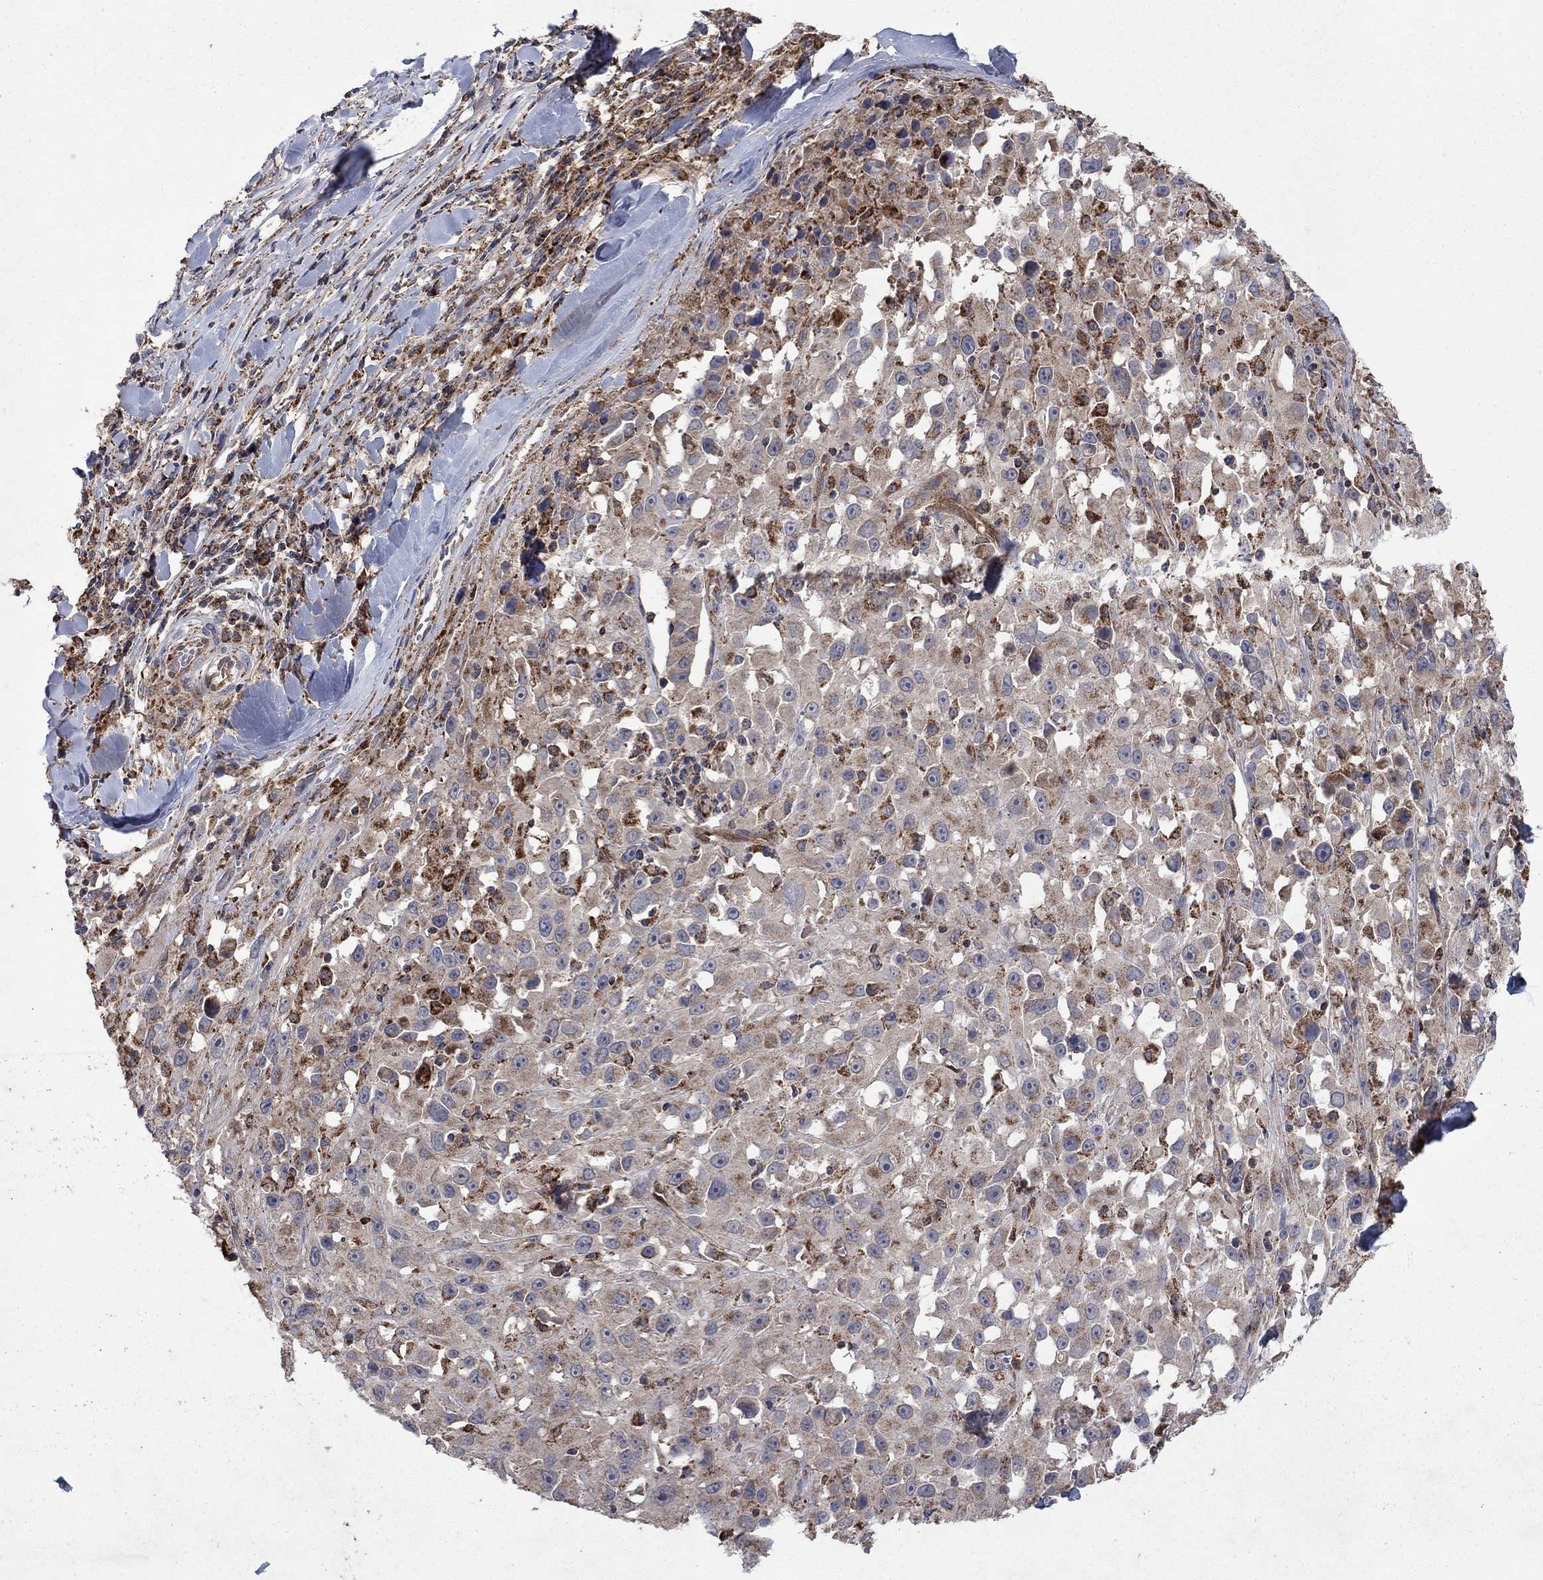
{"staining": {"intensity": "weak", "quantity": "25%-75%", "location": "cytoplasmic/membranous"}, "tissue": "melanoma", "cell_type": "Tumor cells", "image_type": "cancer", "snomed": [{"axis": "morphology", "description": "Malignant melanoma, Metastatic site"}, {"axis": "topography", "description": "Lymph node"}], "caption": "Immunohistochemical staining of human melanoma displays weak cytoplasmic/membranous protein positivity in about 25%-75% of tumor cells. (Stains: DAB (3,3'-diaminobenzidine) in brown, nuclei in blue, Microscopy: brightfield microscopy at high magnification).", "gene": "DPH1", "patient": {"sex": "male", "age": 50}}